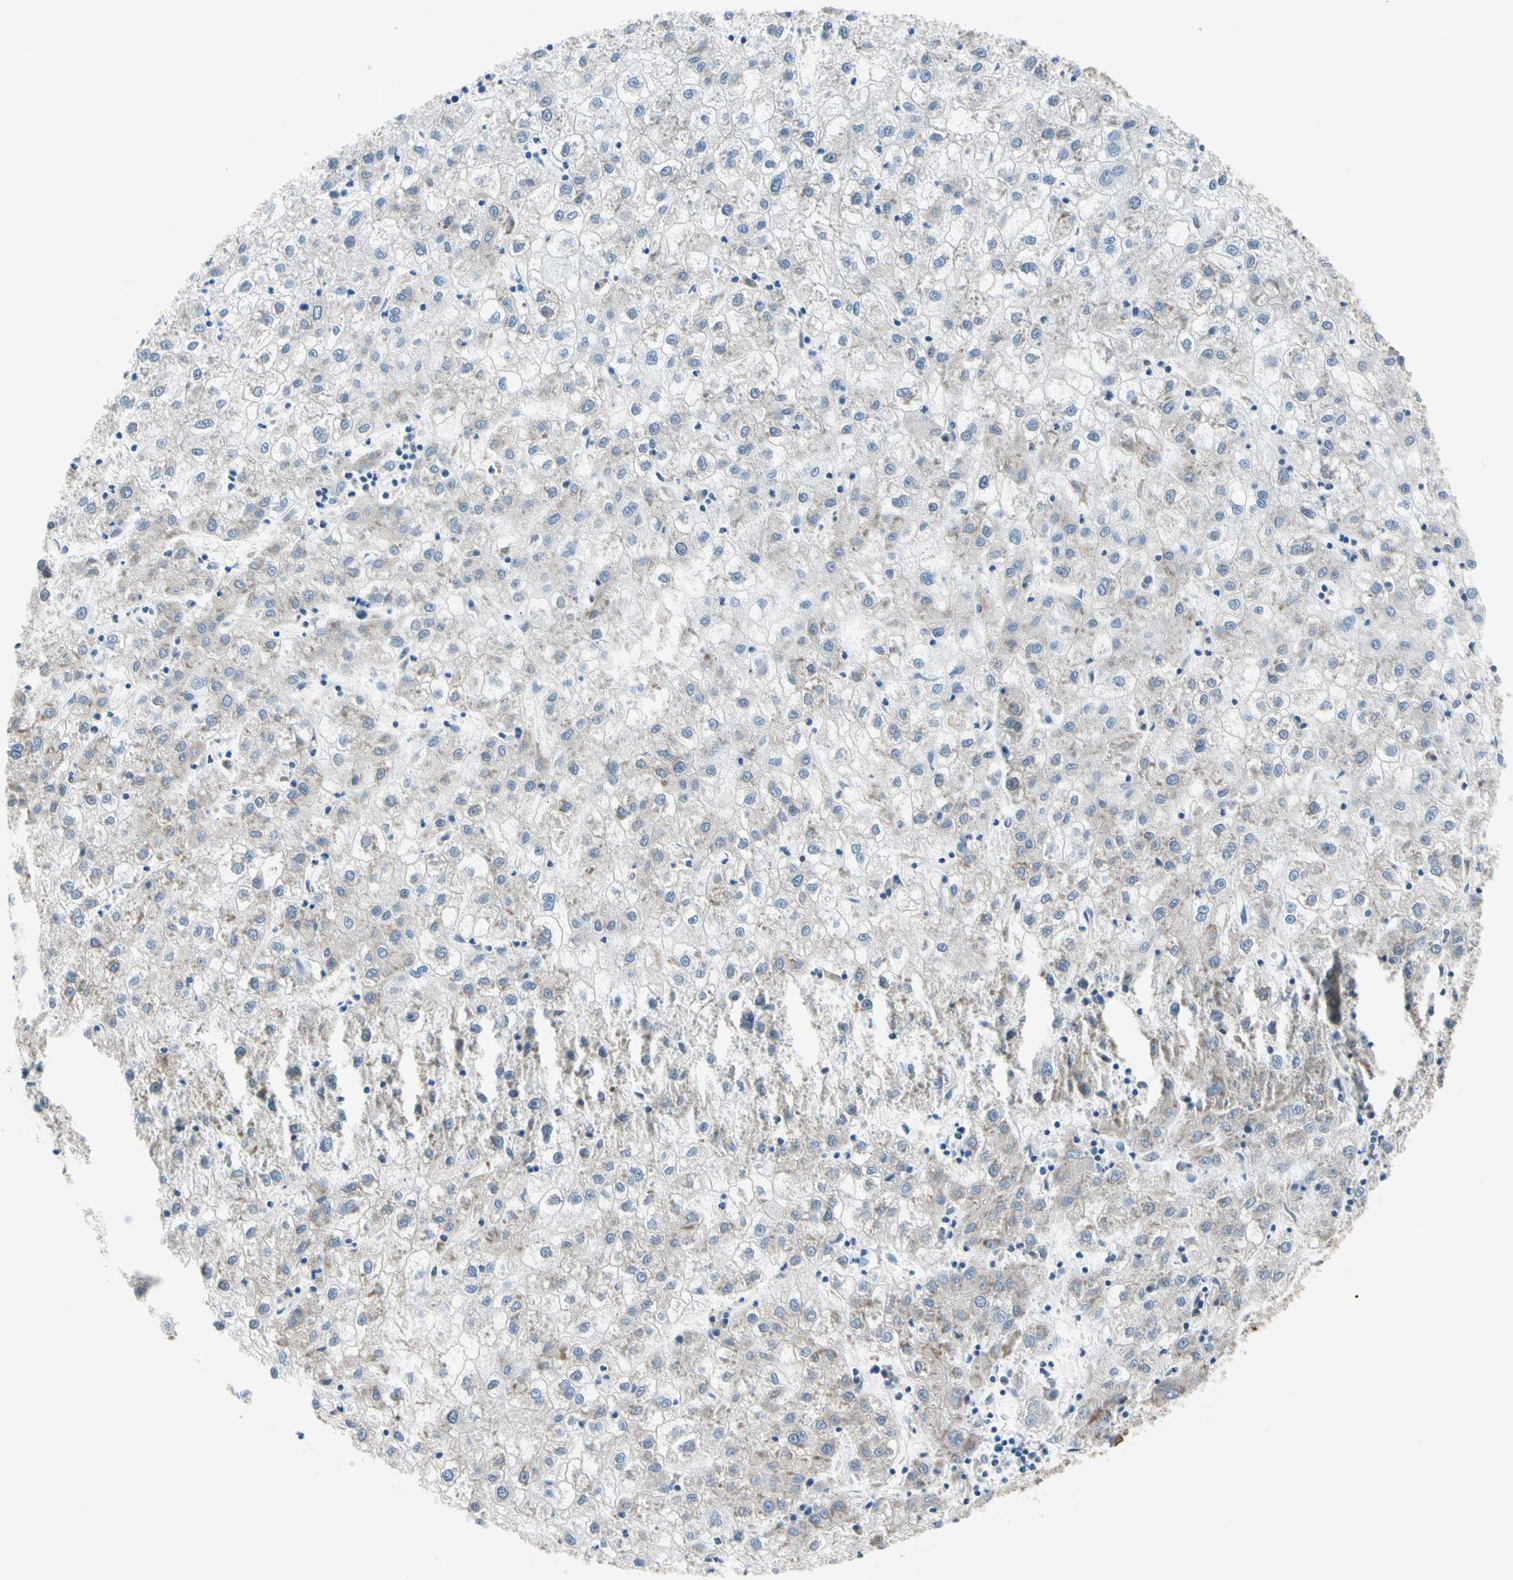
{"staining": {"intensity": "weak", "quantity": "<25%", "location": "cytoplasmic/membranous"}, "tissue": "liver cancer", "cell_type": "Tumor cells", "image_type": "cancer", "snomed": [{"axis": "morphology", "description": "Carcinoma, Hepatocellular, NOS"}, {"axis": "topography", "description": "Liver"}], "caption": "Liver hepatocellular carcinoma was stained to show a protein in brown. There is no significant expression in tumor cells.", "gene": "LRPAP1", "patient": {"sex": "male", "age": 72}}